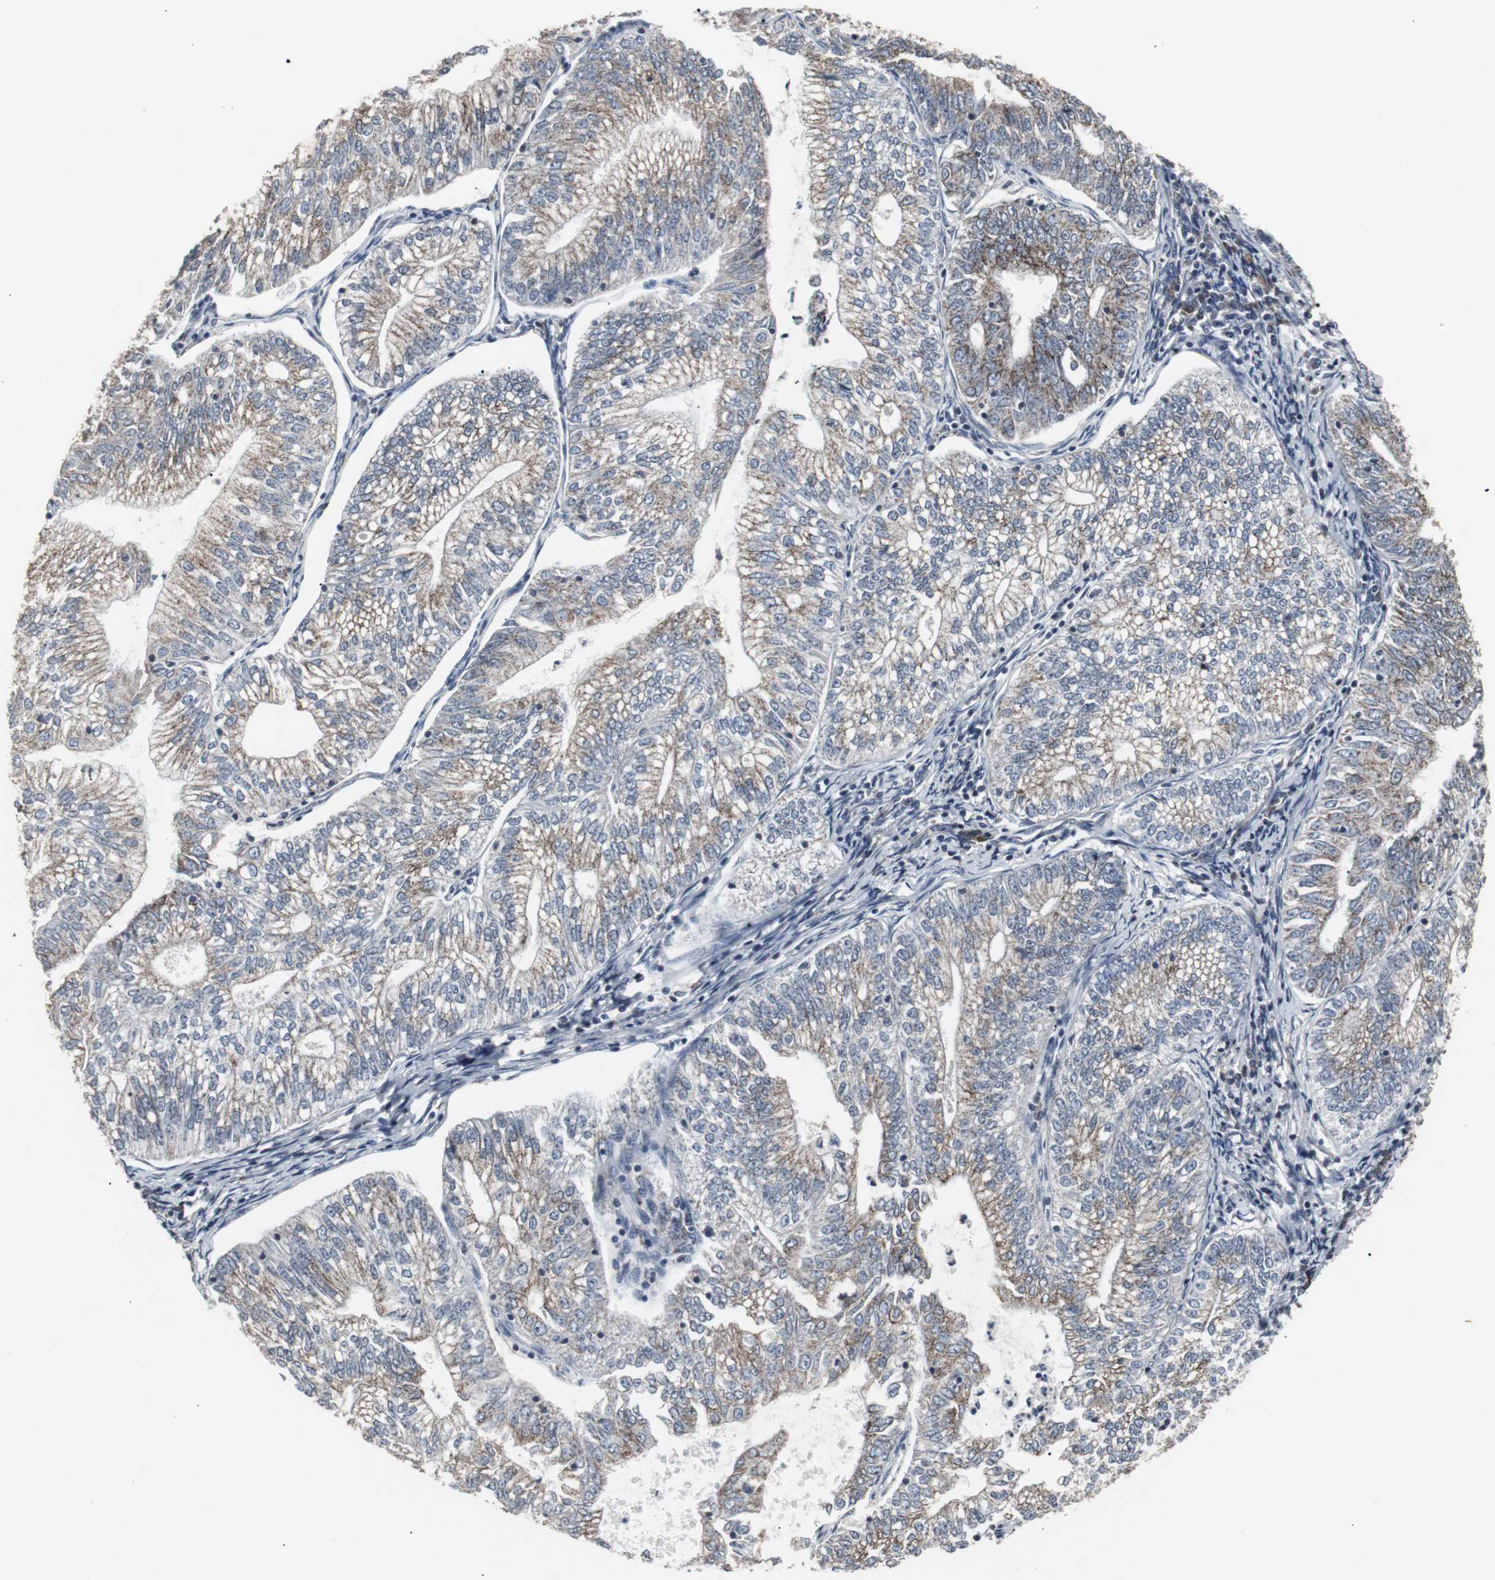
{"staining": {"intensity": "weak", "quantity": ">75%", "location": "cytoplasmic/membranous"}, "tissue": "endometrial cancer", "cell_type": "Tumor cells", "image_type": "cancer", "snomed": [{"axis": "morphology", "description": "Adenocarcinoma, NOS"}, {"axis": "topography", "description": "Endometrium"}], "caption": "An image of endometrial adenocarcinoma stained for a protein exhibits weak cytoplasmic/membranous brown staining in tumor cells. Immunohistochemistry stains the protein of interest in brown and the nuclei are stained blue.", "gene": "ACAA1", "patient": {"sex": "female", "age": 69}}